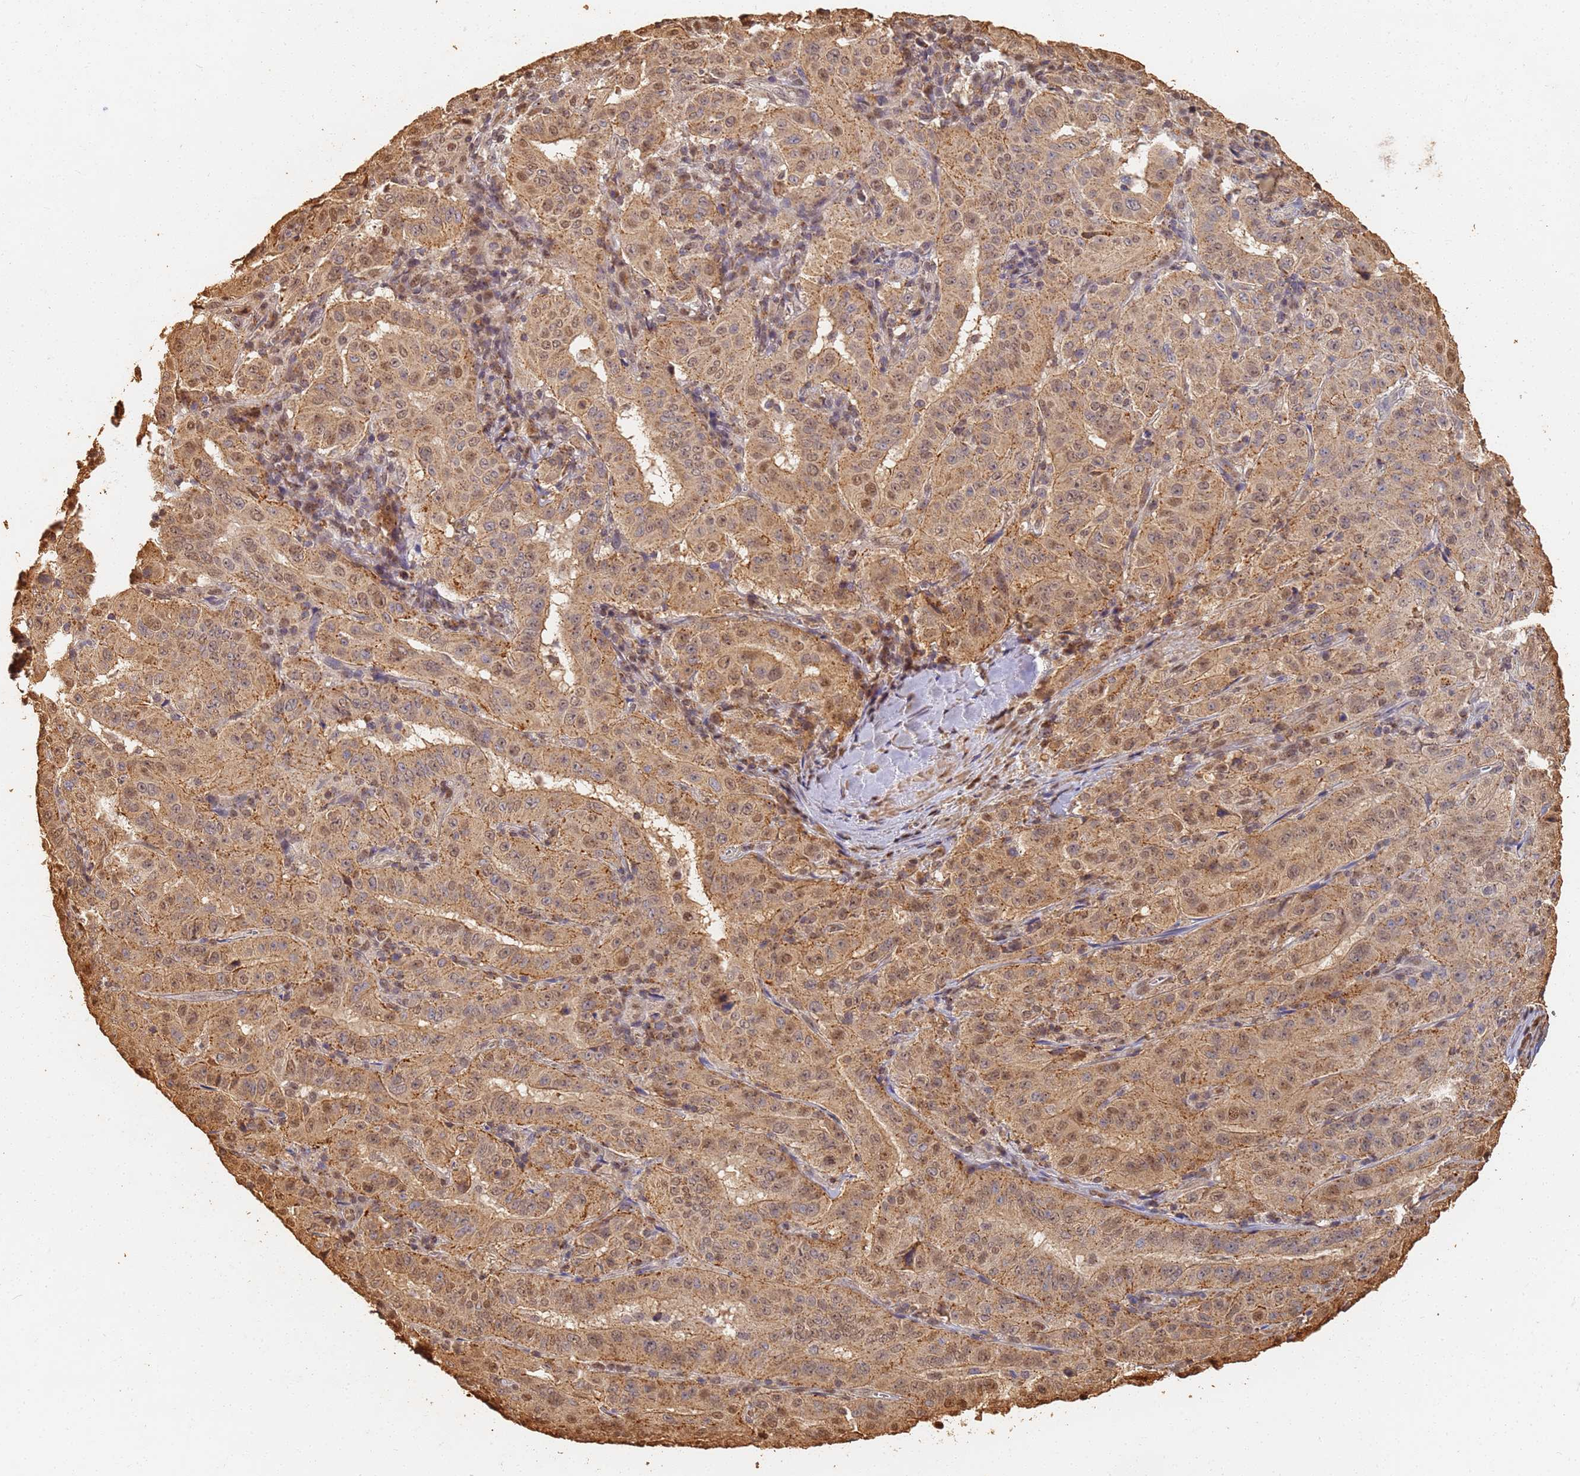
{"staining": {"intensity": "moderate", "quantity": ">75%", "location": "cytoplasmic/membranous,nuclear"}, "tissue": "pancreatic cancer", "cell_type": "Tumor cells", "image_type": "cancer", "snomed": [{"axis": "morphology", "description": "Adenocarcinoma, NOS"}, {"axis": "topography", "description": "Pancreas"}], "caption": "Protein analysis of pancreatic adenocarcinoma tissue exhibits moderate cytoplasmic/membranous and nuclear positivity in about >75% of tumor cells.", "gene": "JAK2", "patient": {"sex": "male", "age": 63}}